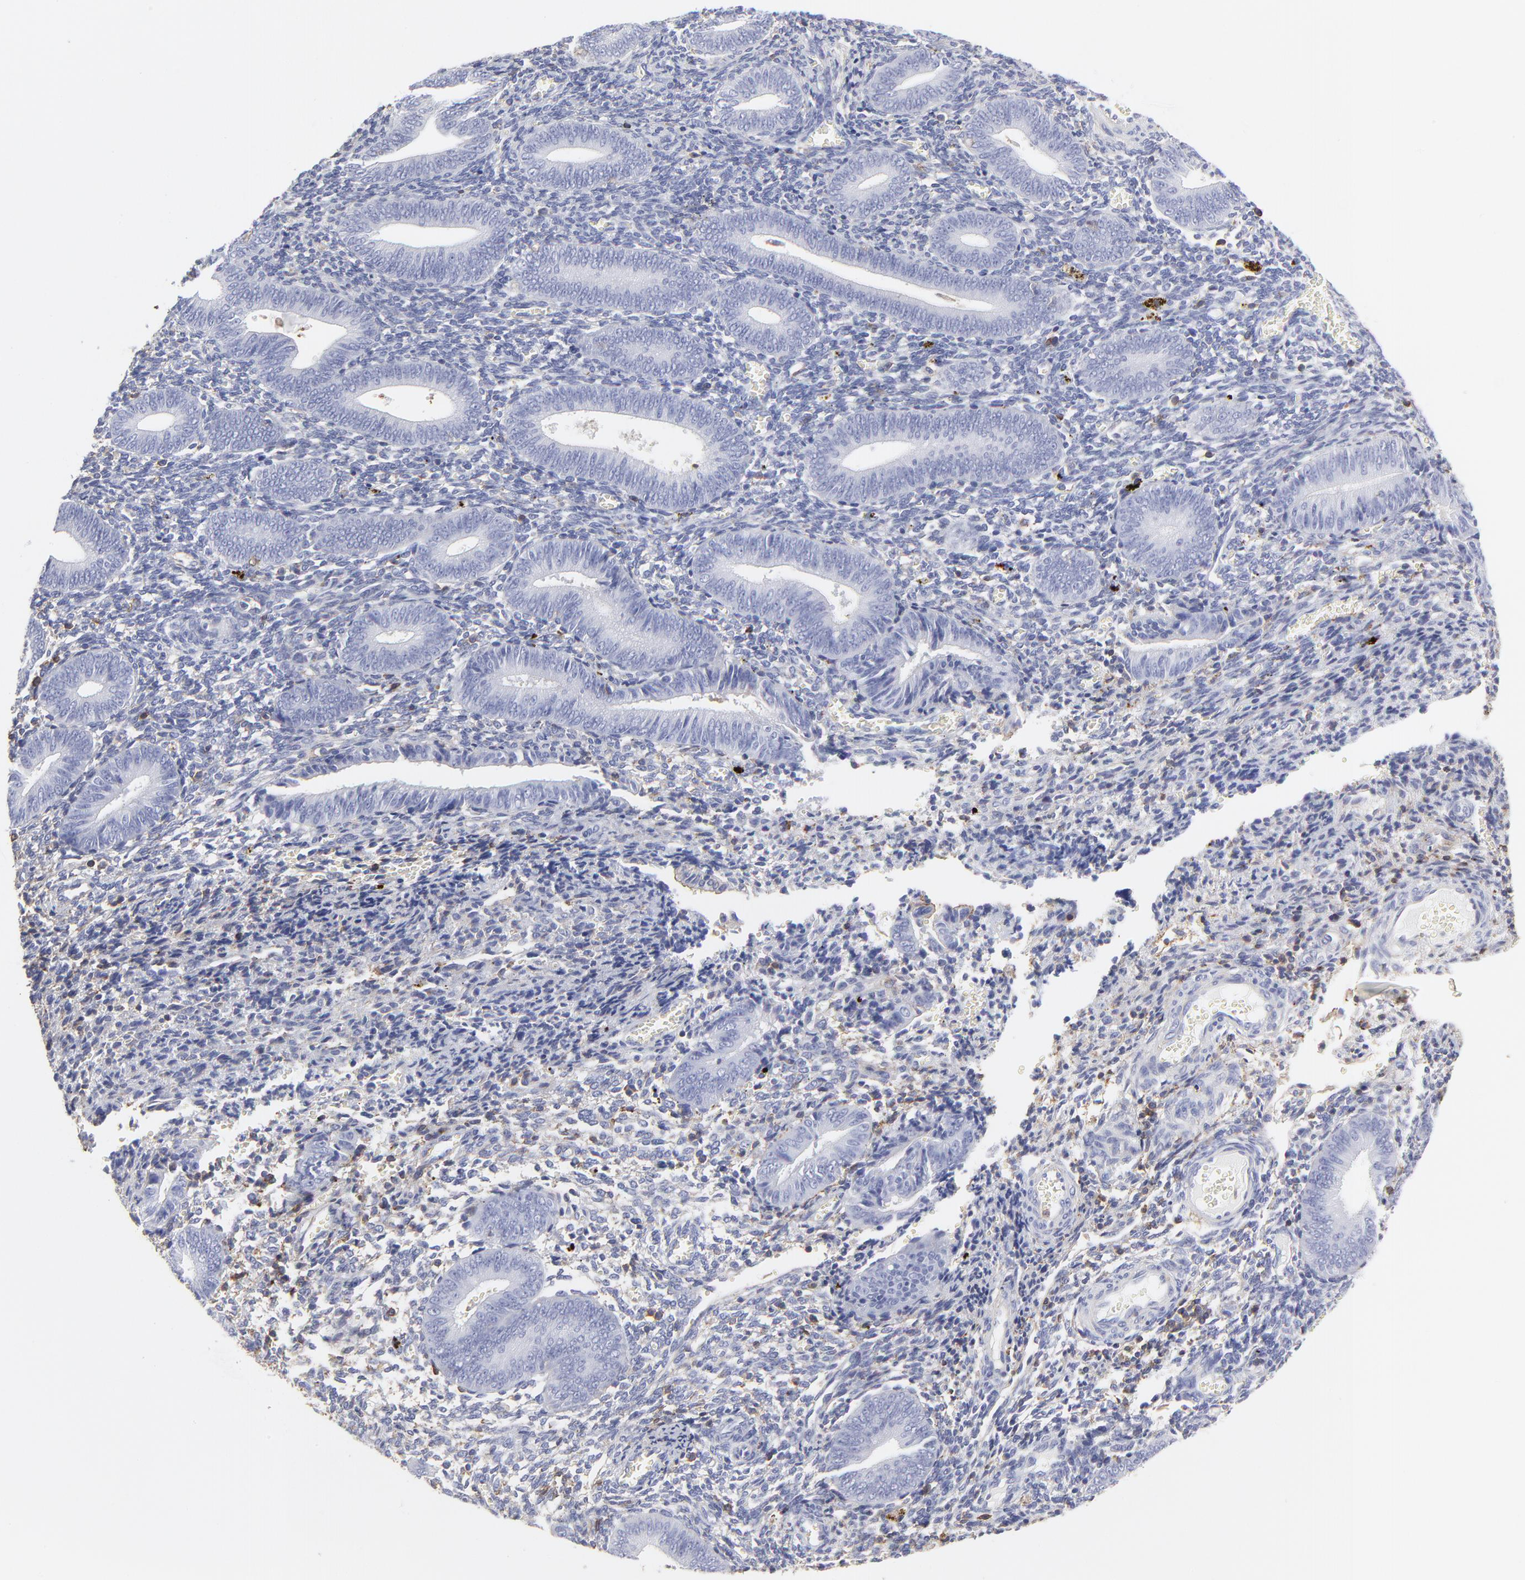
{"staining": {"intensity": "moderate", "quantity": "<25%", "location": "cytoplasmic/membranous"}, "tissue": "endometrium", "cell_type": "Cells in endometrial stroma", "image_type": "normal", "snomed": [{"axis": "morphology", "description": "Normal tissue, NOS"}, {"axis": "topography", "description": "Uterus"}, {"axis": "topography", "description": "Endometrium"}], "caption": "Endometrium stained for a protein demonstrates moderate cytoplasmic/membranous positivity in cells in endometrial stroma.", "gene": "ANXA6", "patient": {"sex": "female", "age": 33}}